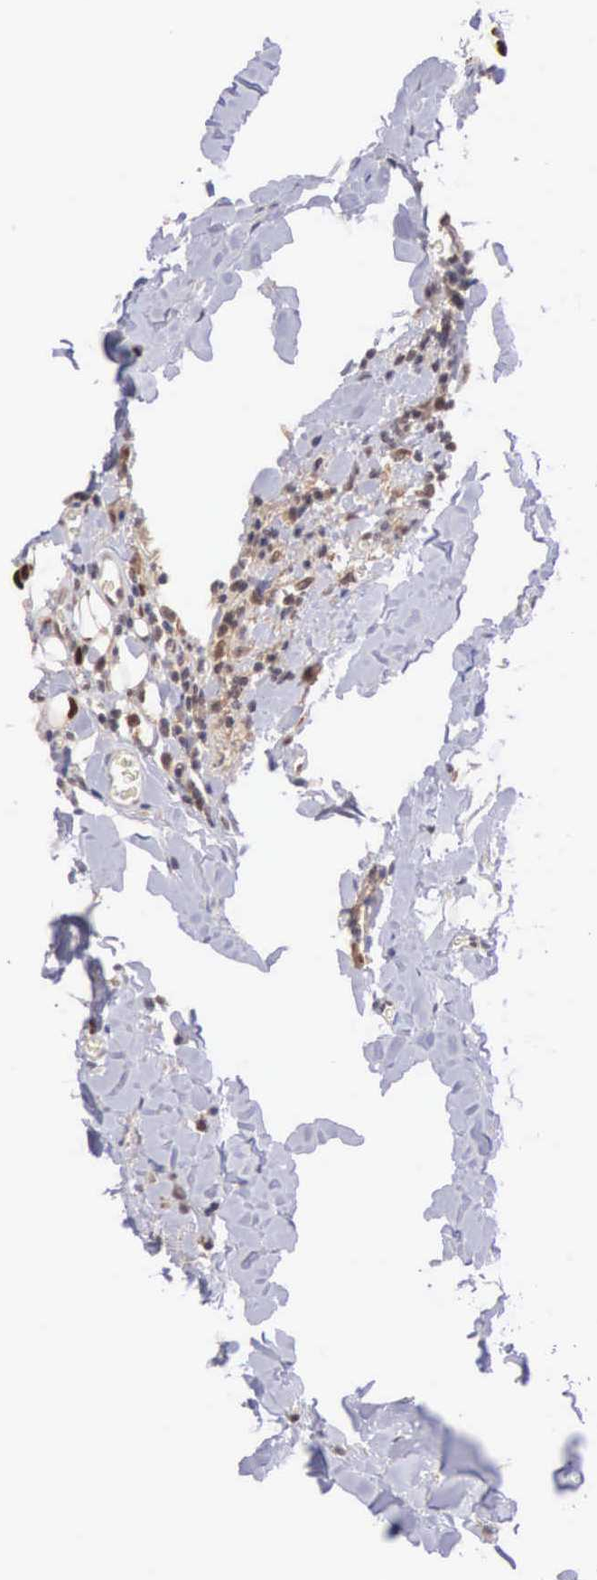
{"staining": {"intensity": "moderate", "quantity": "25%-75%", "location": "cytoplasmic/membranous,nuclear"}, "tissue": "breast cancer", "cell_type": "Tumor cells", "image_type": "cancer", "snomed": [{"axis": "morphology", "description": "Lobular carcinoma"}, {"axis": "topography", "description": "Breast"}], "caption": "IHC histopathology image of neoplastic tissue: breast cancer stained using IHC reveals medium levels of moderate protein expression localized specifically in the cytoplasmic/membranous and nuclear of tumor cells, appearing as a cytoplasmic/membranous and nuclear brown color.", "gene": "GRK3", "patient": {"sex": "female", "age": 57}}